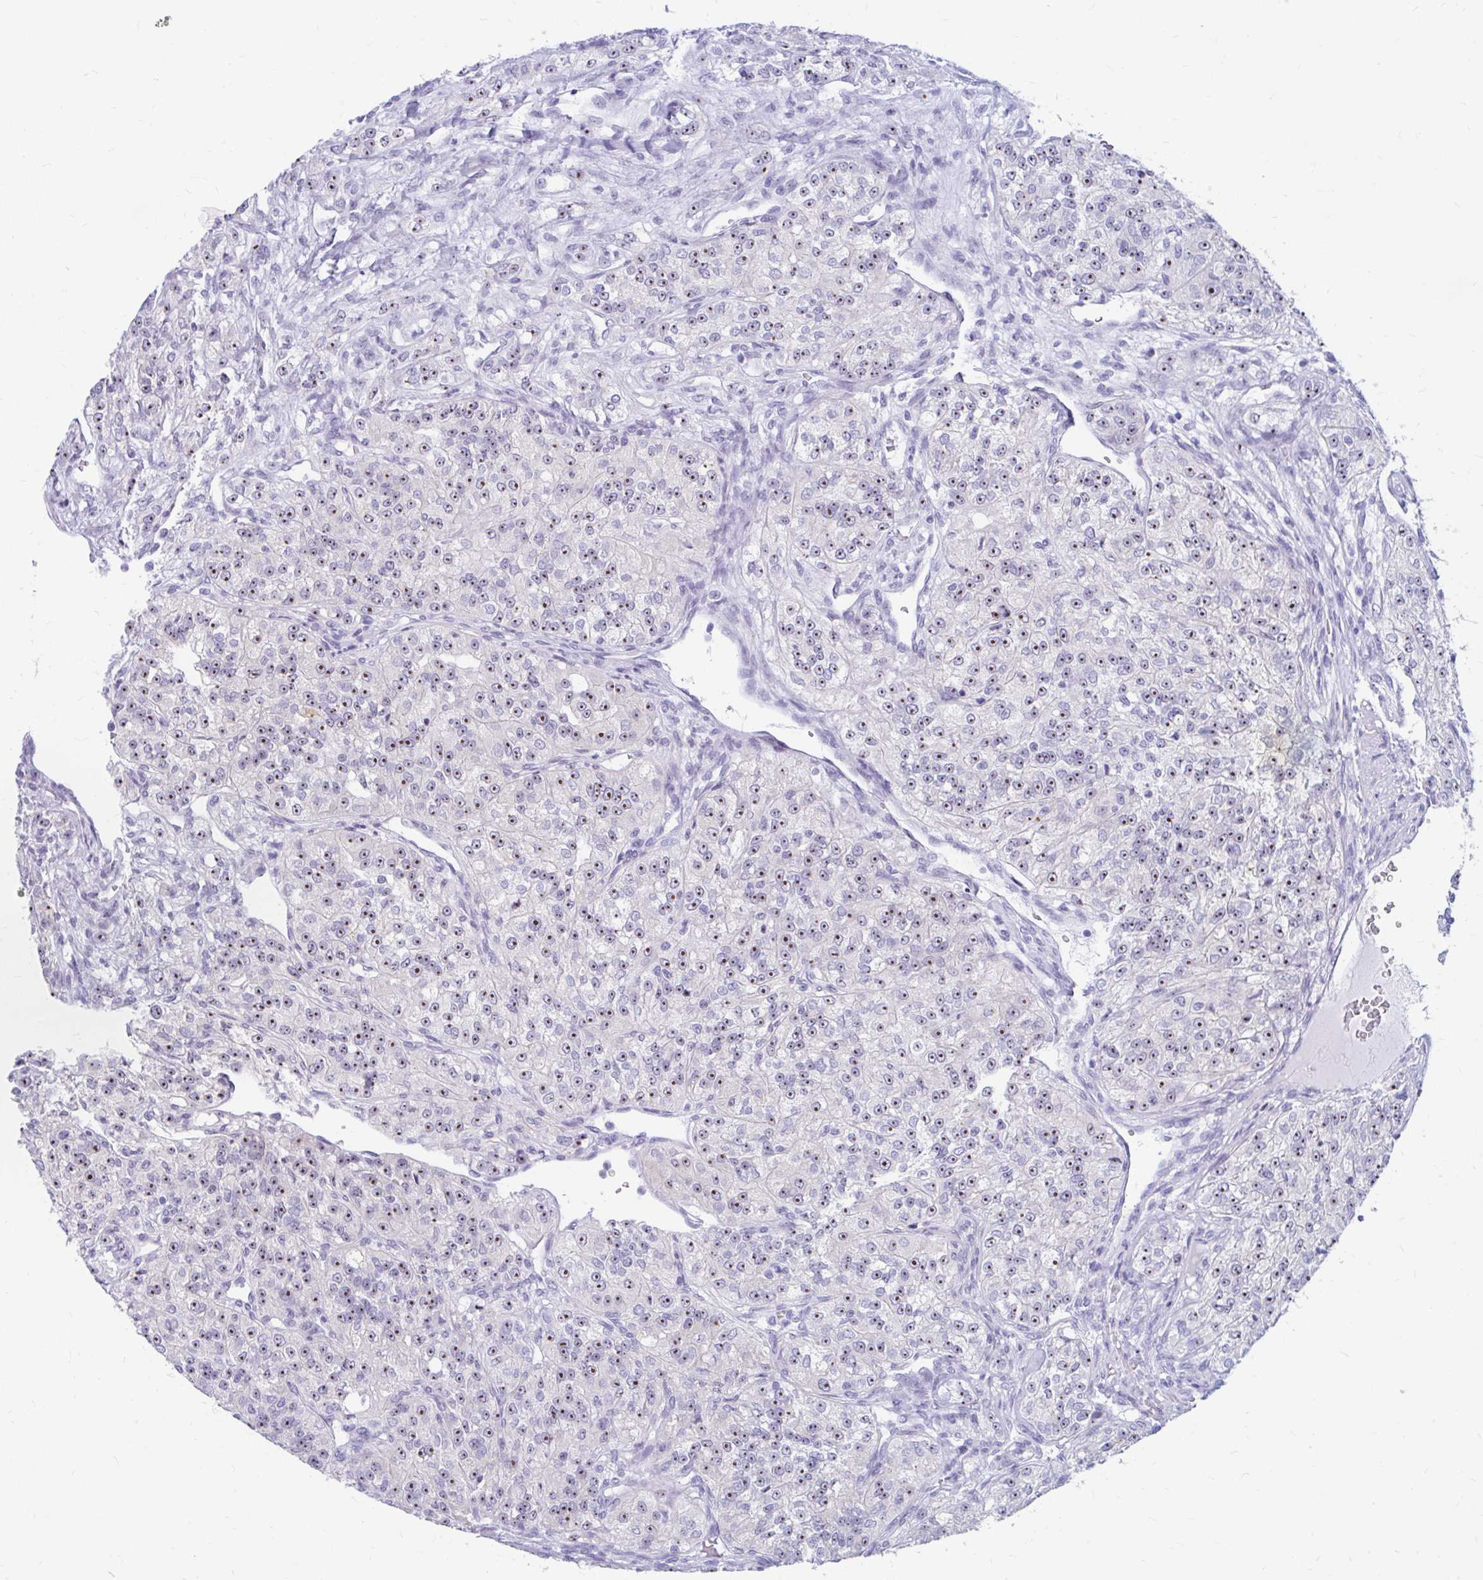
{"staining": {"intensity": "moderate", "quantity": ">75%", "location": "nuclear"}, "tissue": "renal cancer", "cell_type": "Tumor cells", "image_type": "cancer", "snomed": [{"axis": "morphology", "description": "Adenocarcinoma, NOS"}, {"axis": "topography", "description": "Kidney"}], "caption": "Immunohistochemical staining of human renal cancer exhibits moderate nuclear protein expression in approximately >75% of tumor cells.", "gene": "FTSJ3", "patient": {"sex": "female", "age": 63}}